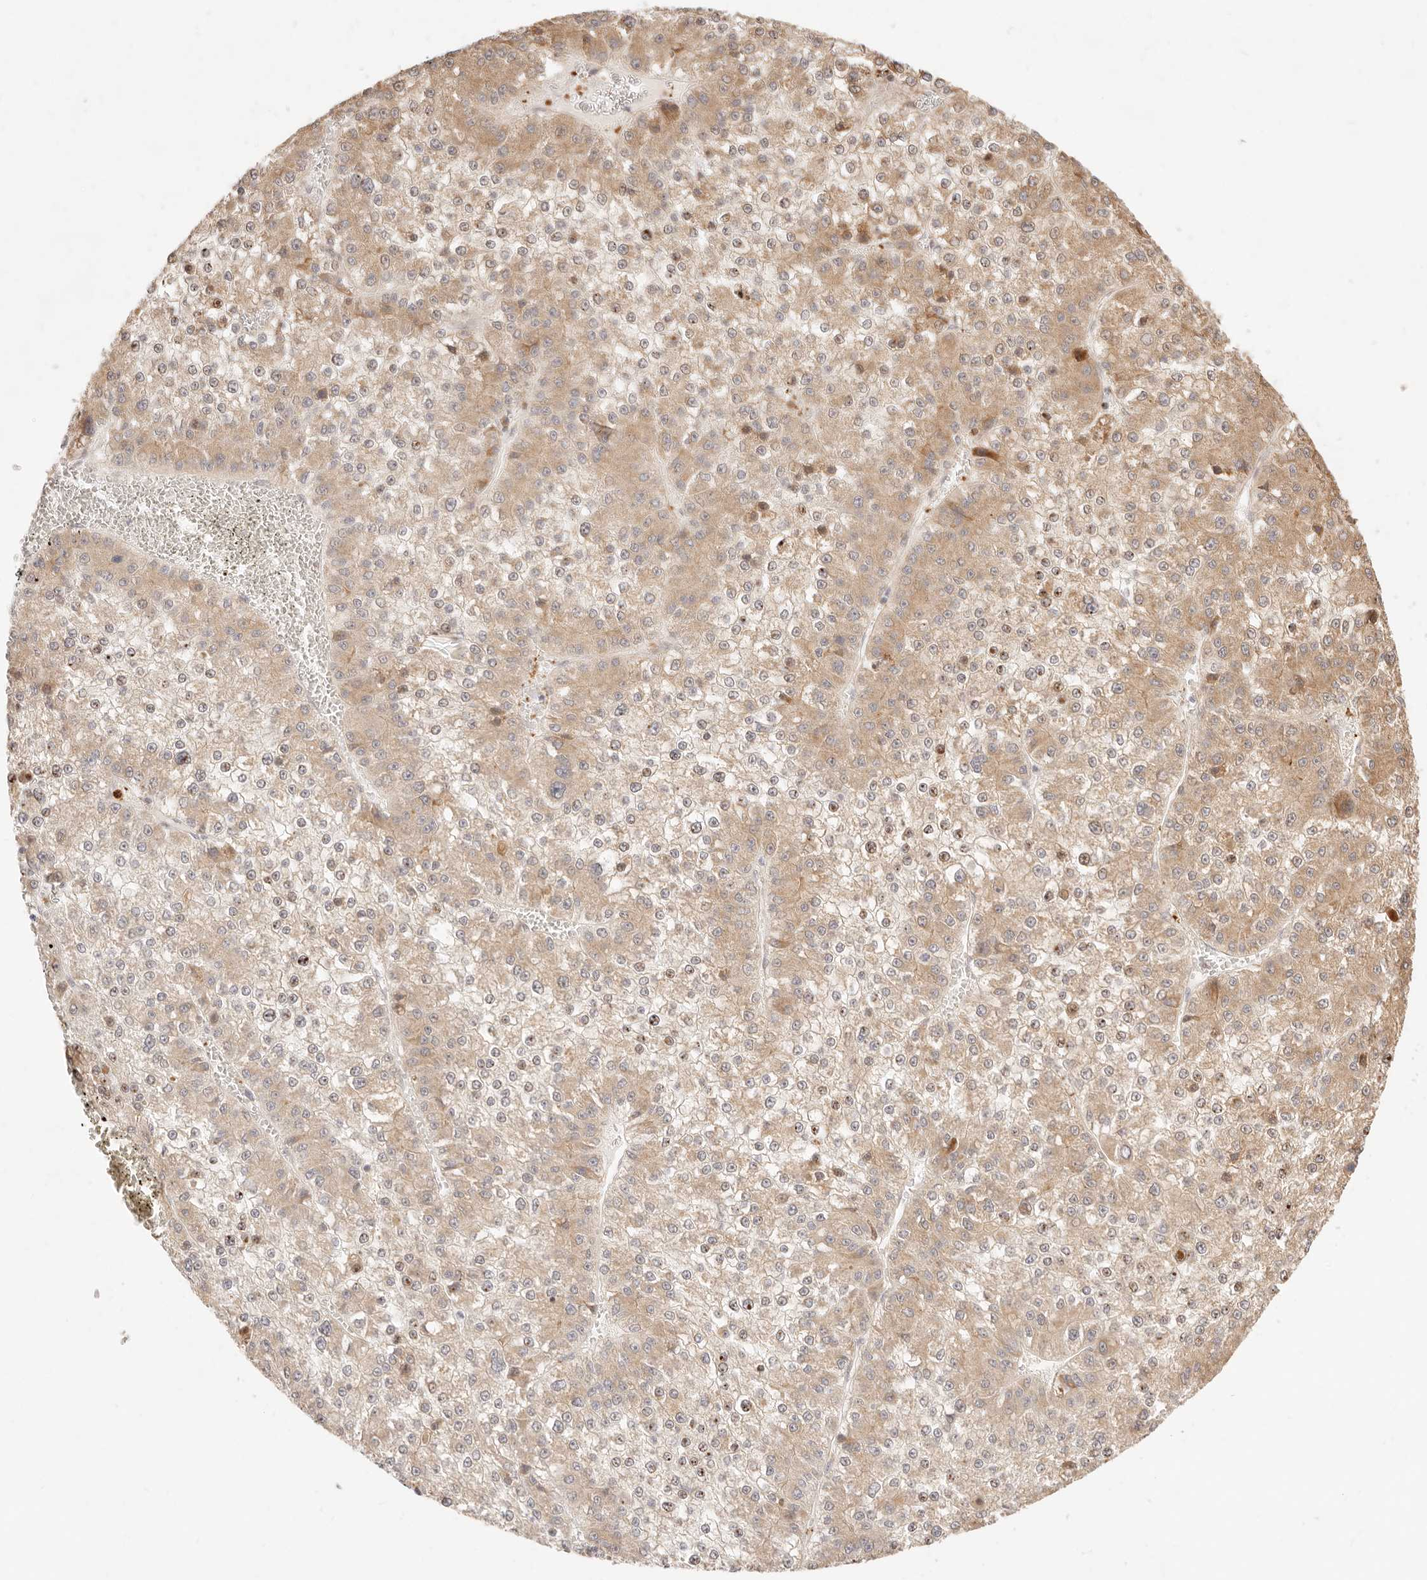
{"staining": {"intensity": "moderate", "quantity": ">75%", "location": "cytoplasmic/membranous"}, "tissue": "liver cancer", "cell_type": "Tumor cells", "image_type": "cancer", "snomed": [{"axis": "morphology", "description": "Carcinoma, Hepatocellular, NOS"}, {"axis": "topography", "description": "Liver"}], "caption": "The immunohistochemical stain labels moderate cytoplasmic/membranous positivity in tumor cells of hepatocellular carcinoma (liver) tissue. (Stains: DAB (3,3'-diaminobenzidine) in brown, nuclei in blue, Microscopy: brightfield microscopy at high magnification).", "gene": "UBXN10", "patient": {"sex": "female", "age": 73}}